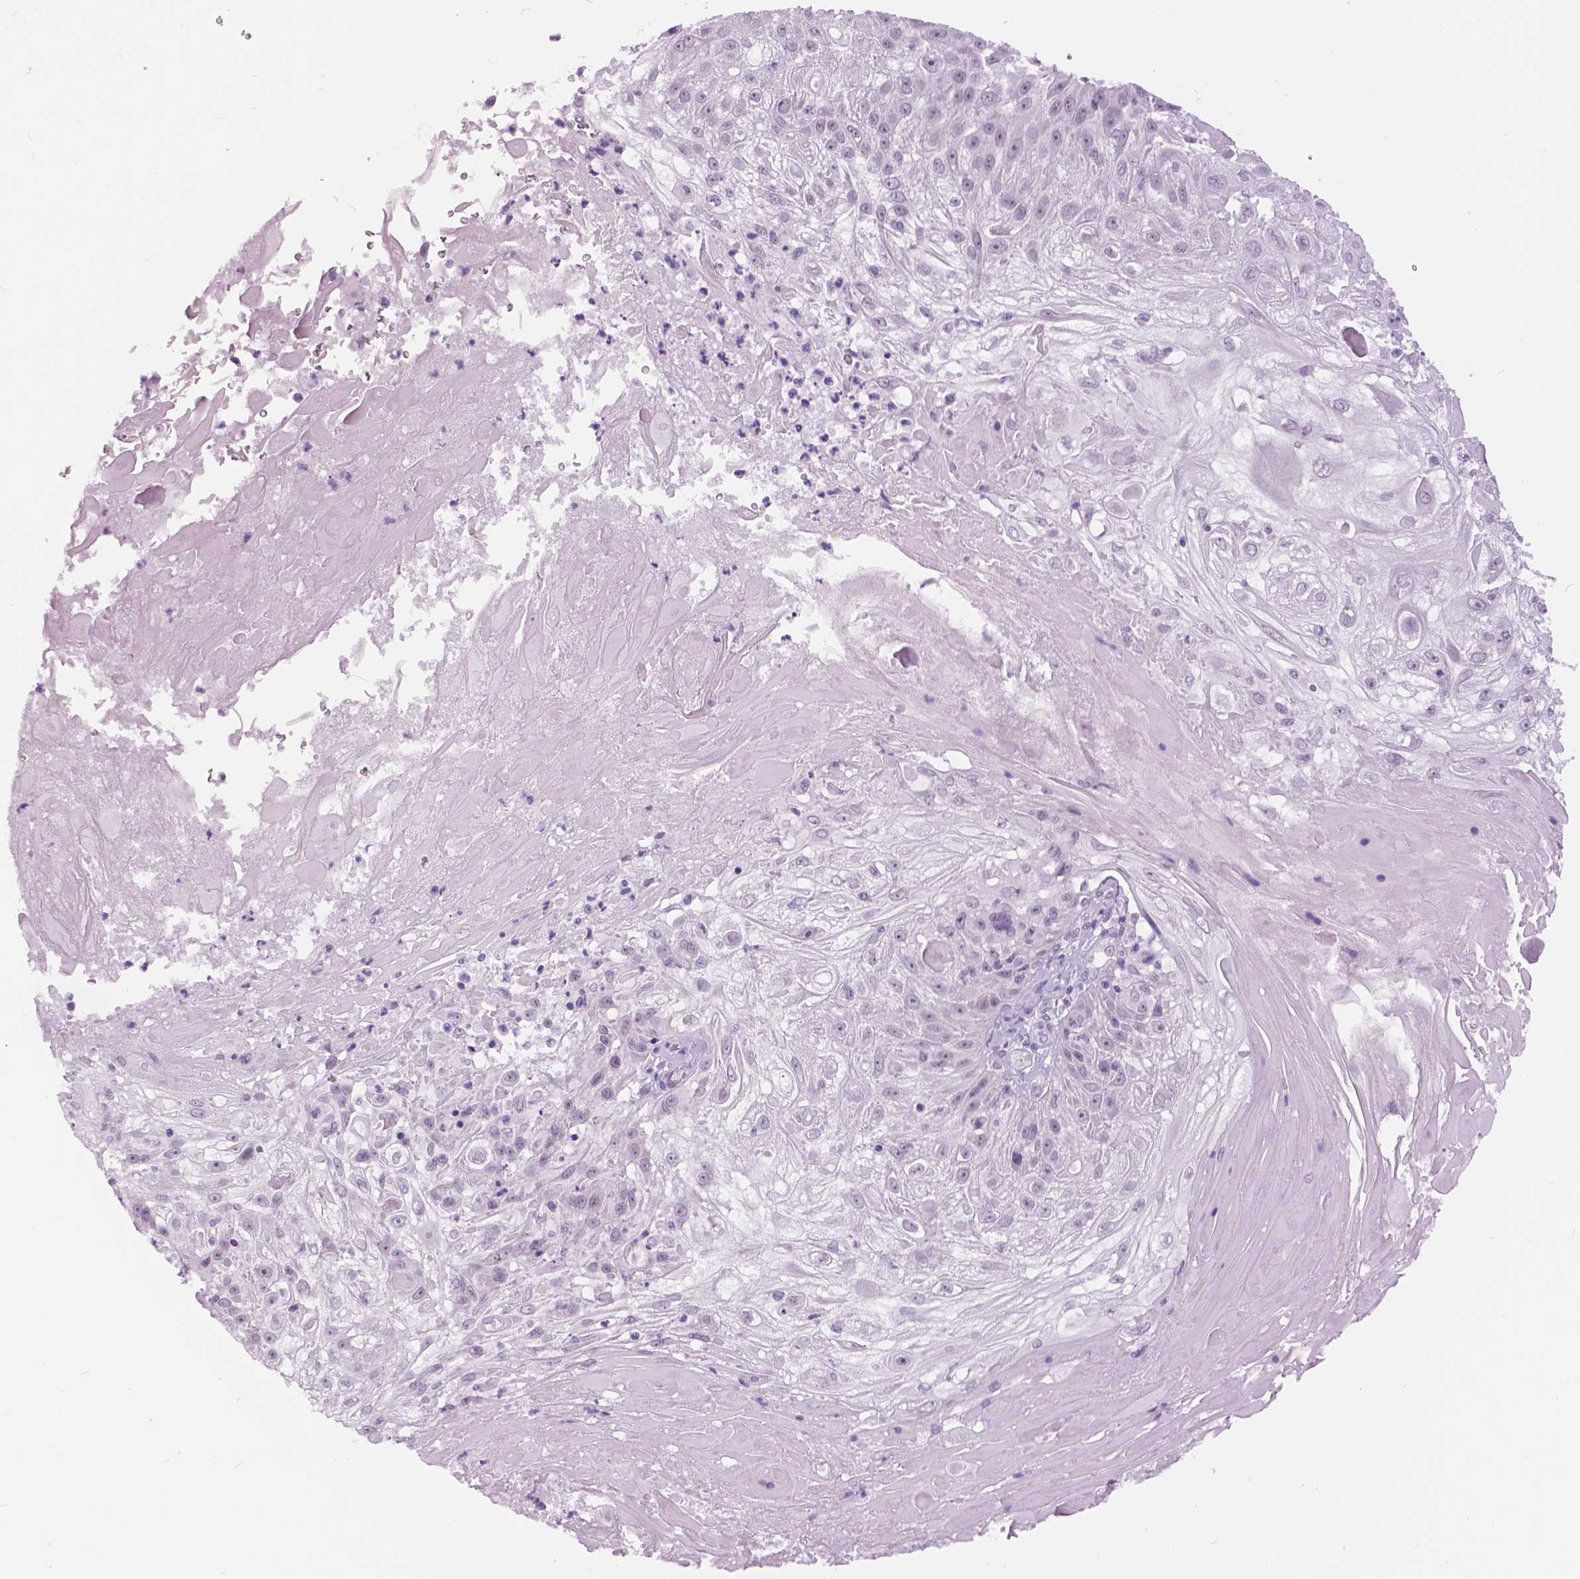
{"staining": {"intensity": "negative", "quantity": "none", "location": "none"}, "tissue": "skin cancer", "cell_type": "Tumor cells", "image_type": "cancer", "snomed": [{"axis": "morphology", "description": "Normal tissue, NOS"}, {"axis": "morphology", "description": "Squamous cell carcinoma, NOS"}, {"axis": "topography", "description": "Skin"}], "caption": "Human skin cancer stained for a protein using IHC exhibits no expression in tumor cells.", "gene": "MYOM1", "patient": {"sex": "female", "age": 83}}